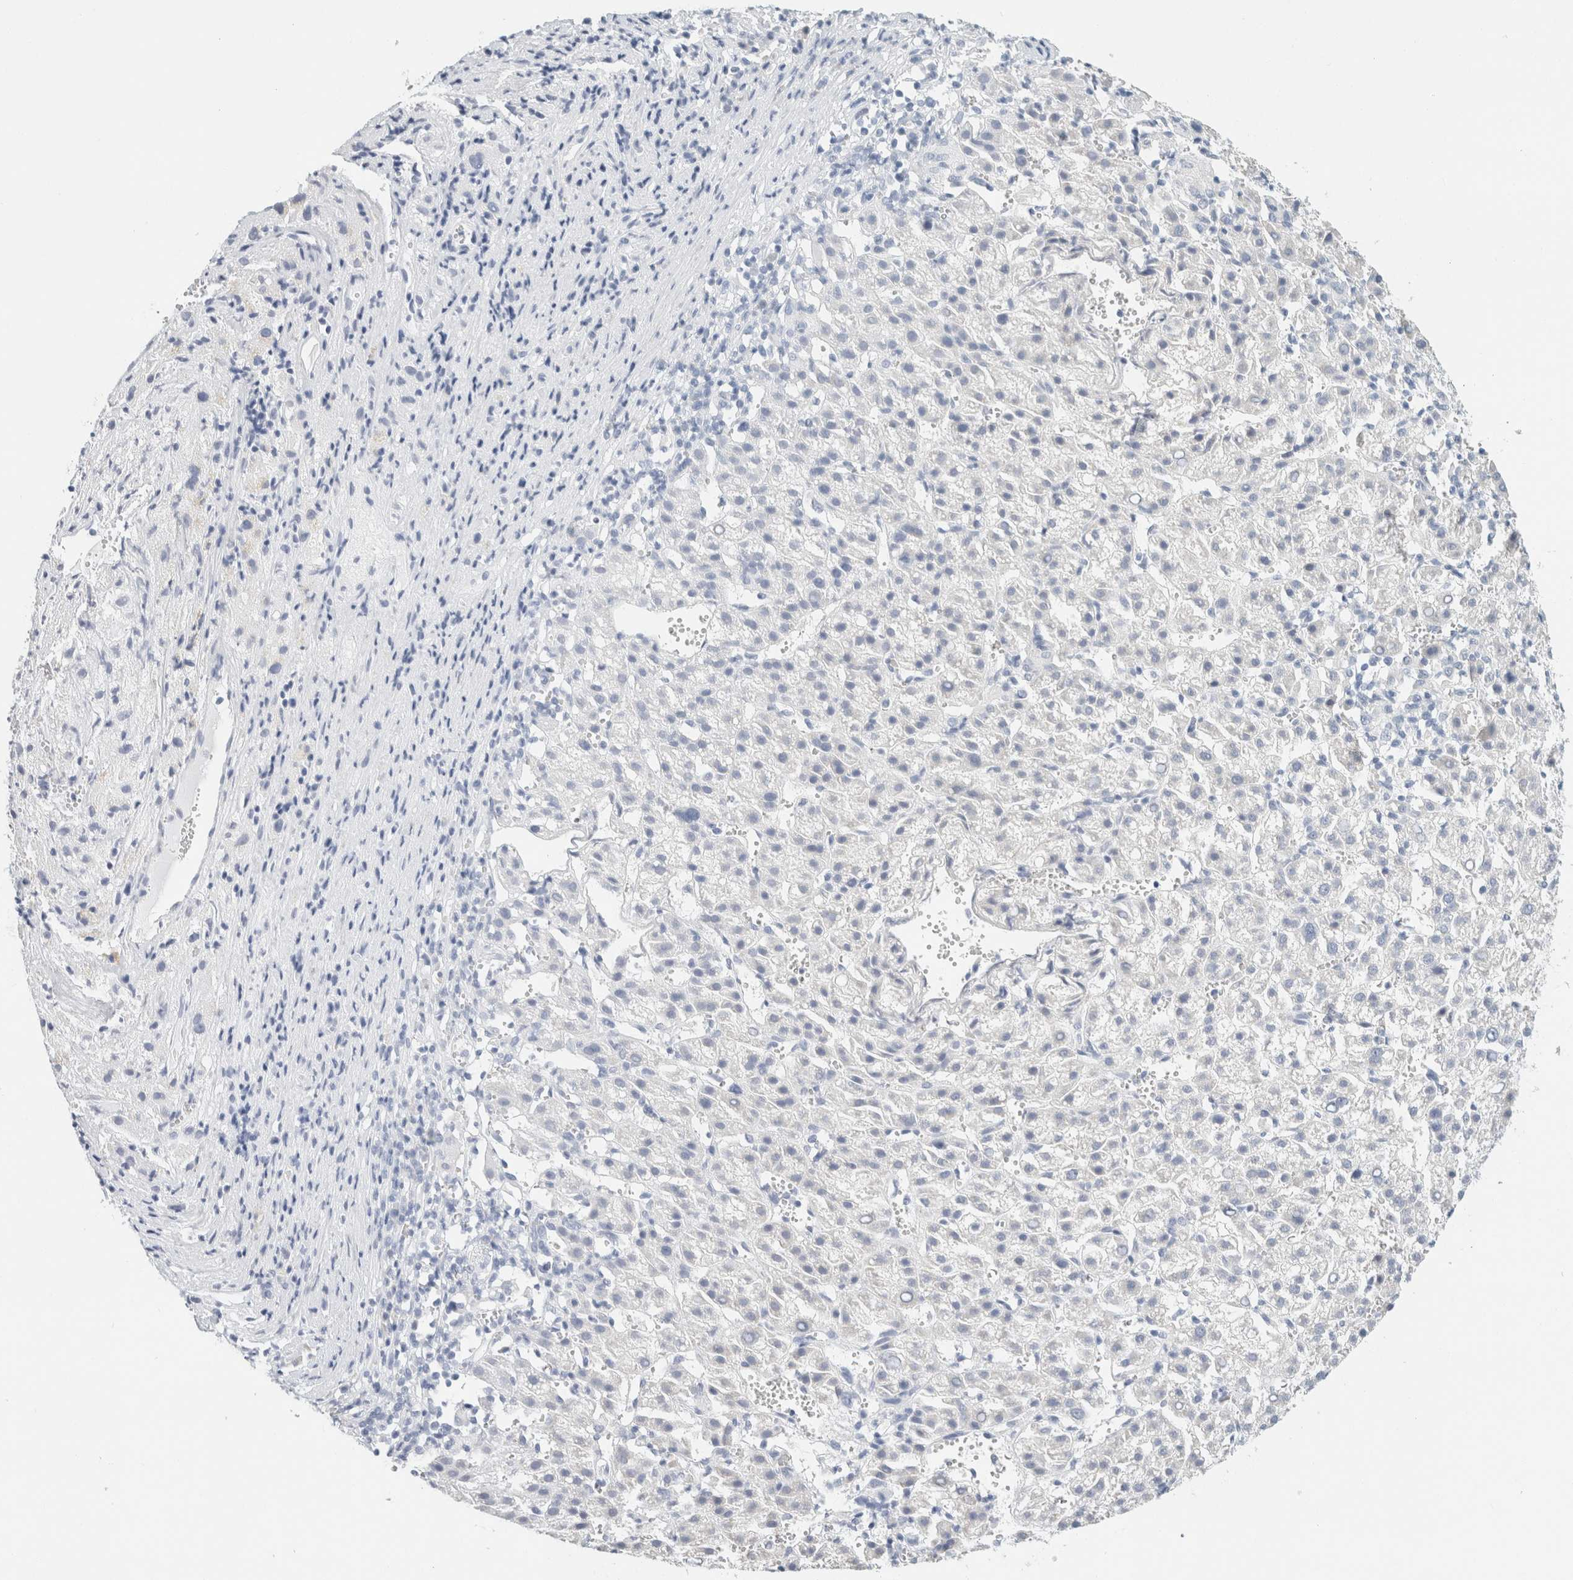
{"staining": {"intensity": "negative", "quantity": "none", "location": "none"}, "tissue": "liver cancer", "cell_type": "Tumor cells", "image_type": "cancer", "snomed": [{"axis": "morphology", "description": "Carcinoma, Hepatocellular, NOS"}, {"axis": "topography", "description": "Liver"}], "caption": "Immunohistochemistry micrograph of neoplastic tissue: human liver cancer stained with DAB (3,3'-diaminobenzidine) demonstrates no significant protein expression in tumor cells.", "gene": "NEFM", "patient": {"sex": "female", "age": 58}}